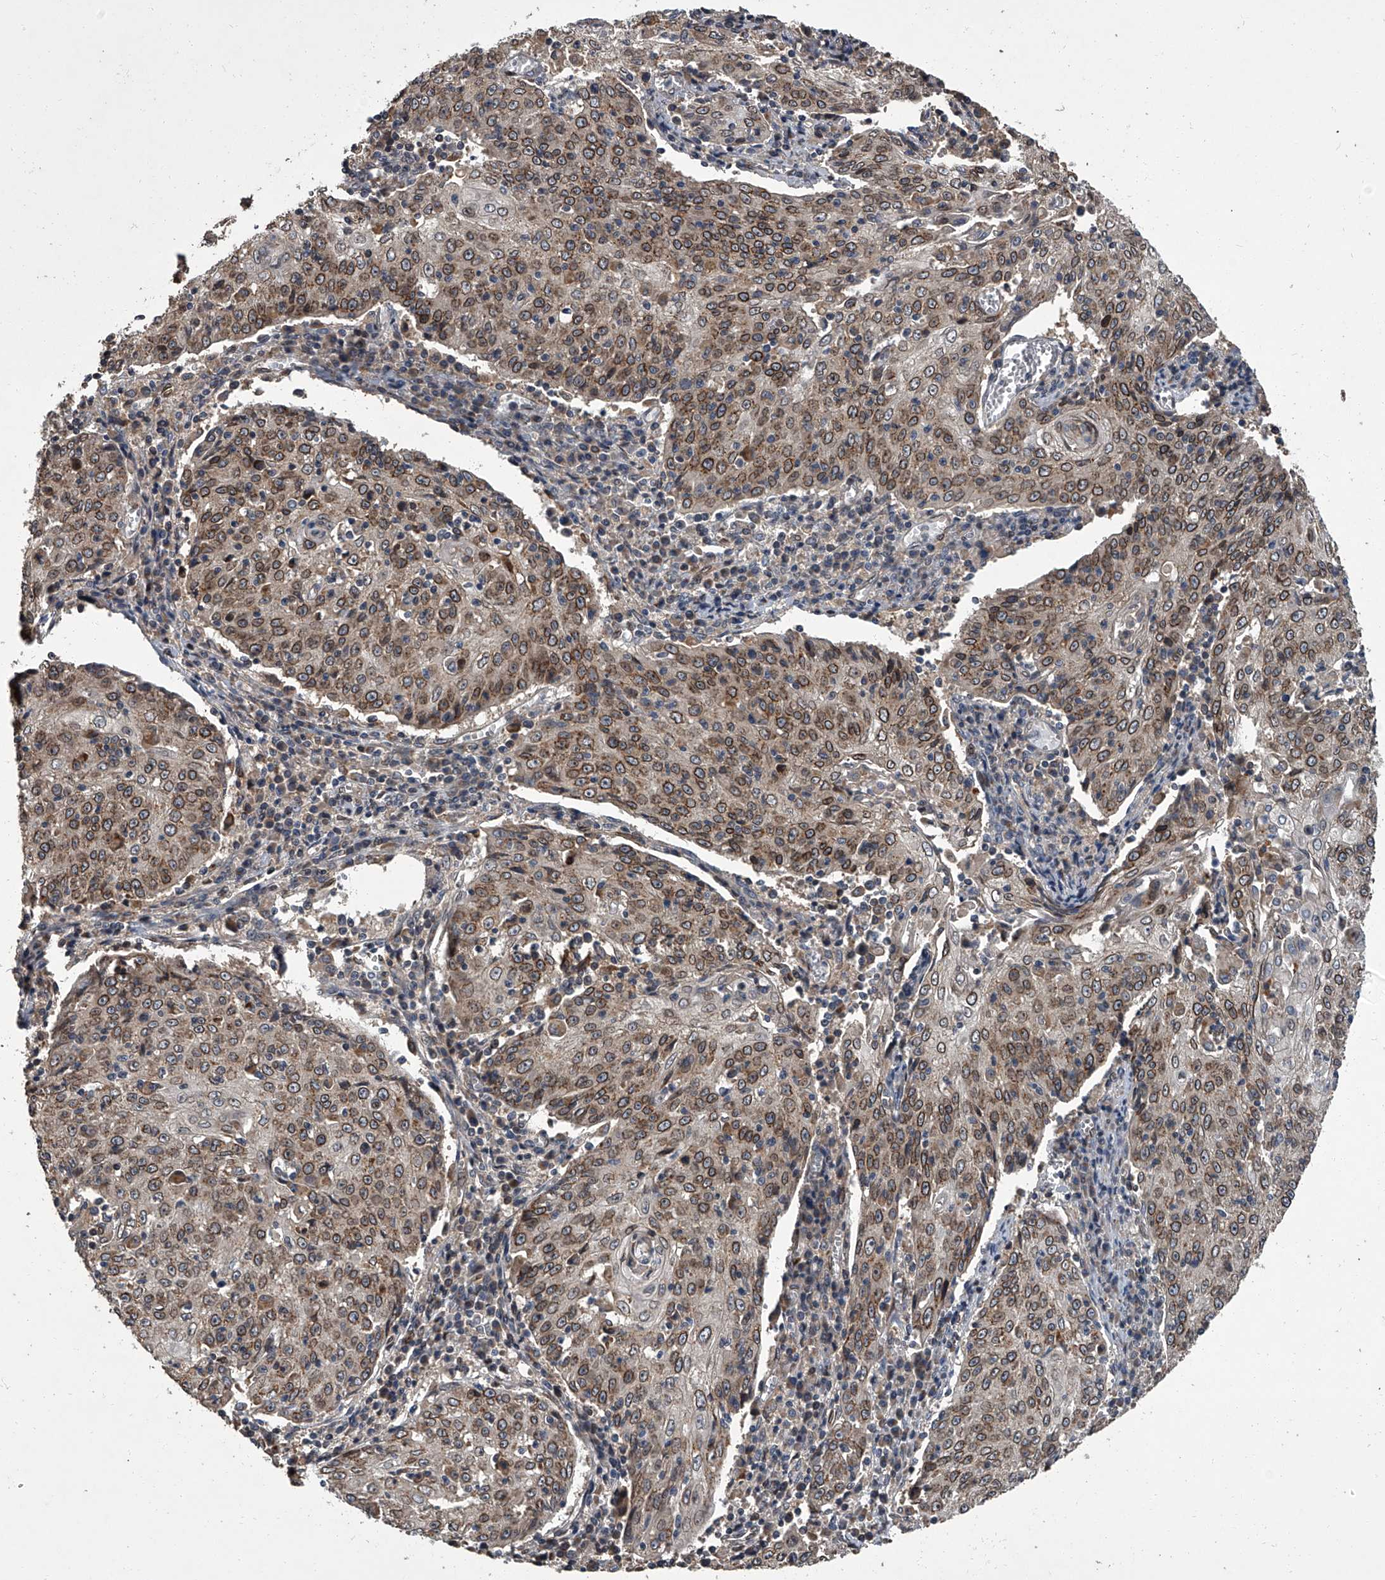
{"staining": {"intensity": "moderate", "quantity": ">75%", "location": "cytoplasmic/membranous,nuclear"}, "tissue": "cervical cancer", "cell_type": "Tumor cells", "image_type": "cancer", "snomed": [{"axis": "morphology", "description": "Squamous cell carcinoma, NOS"}, {"axis": "topography", "description": "Cervix"}], "caption": "Human cervical squamous cell carcinoma stained with a brown dye exhibits moderate cytoplasmic/membranous and nuclear positive expression in approximately >75% of tumor cells.", "gene": "LRRC8C", "patient": {"sex": "female", "age": 48}}